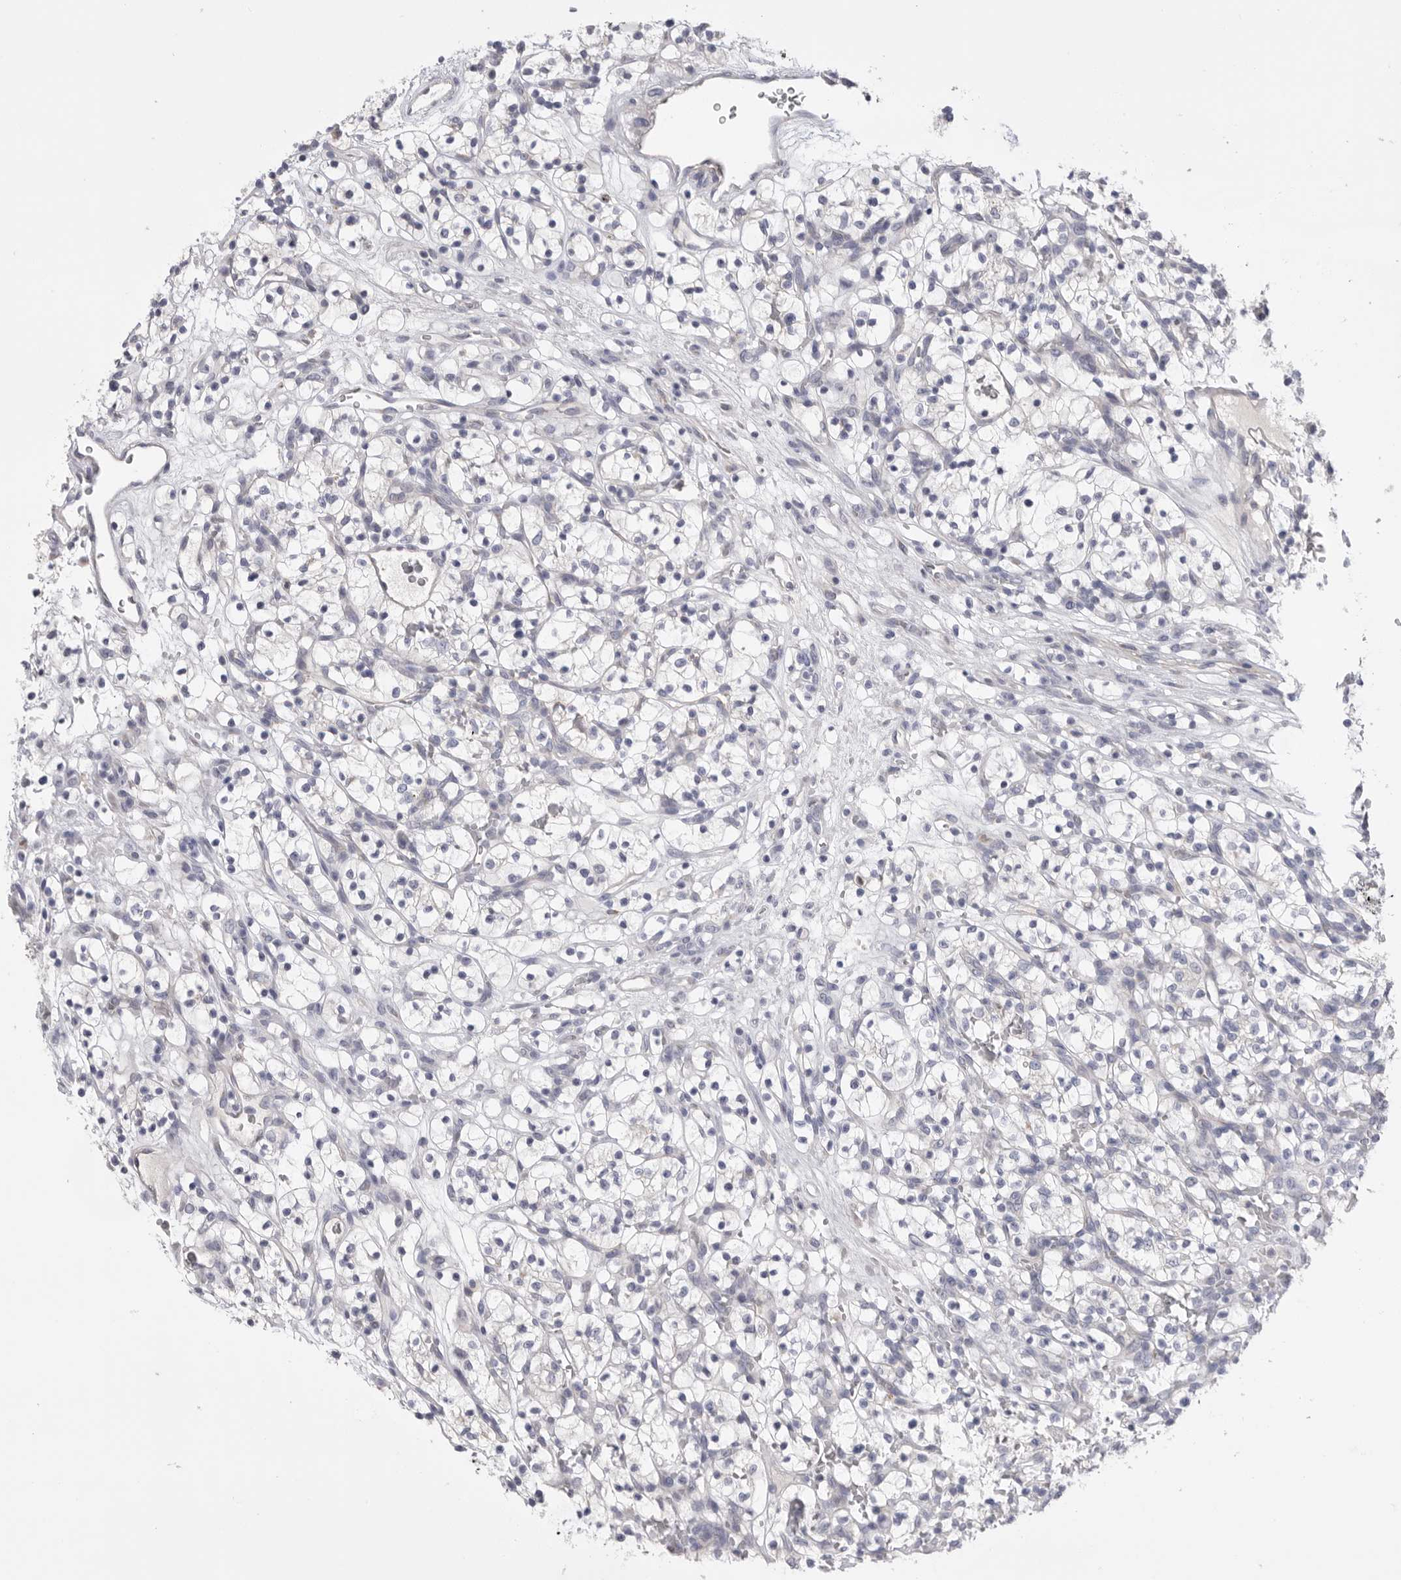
{"staining": {"intensity": "negative", "quantity": "none", "location": "none"}, "tissue": "renal cancer", "cell_type": "Tumor cells", "image_type": "cancer", "snomed": [{"axis": "morphology", "description": "Adenocarcinoma, NOS"}, {"axis": "topography", "description": "Kidney"}], "caption": "Human renal cancer stained for a protein using immunohistochemistry exhibits no positivity in tumor cells.", "gene": "CCDC126", "patient": {"sex": "female", "age": 57}}